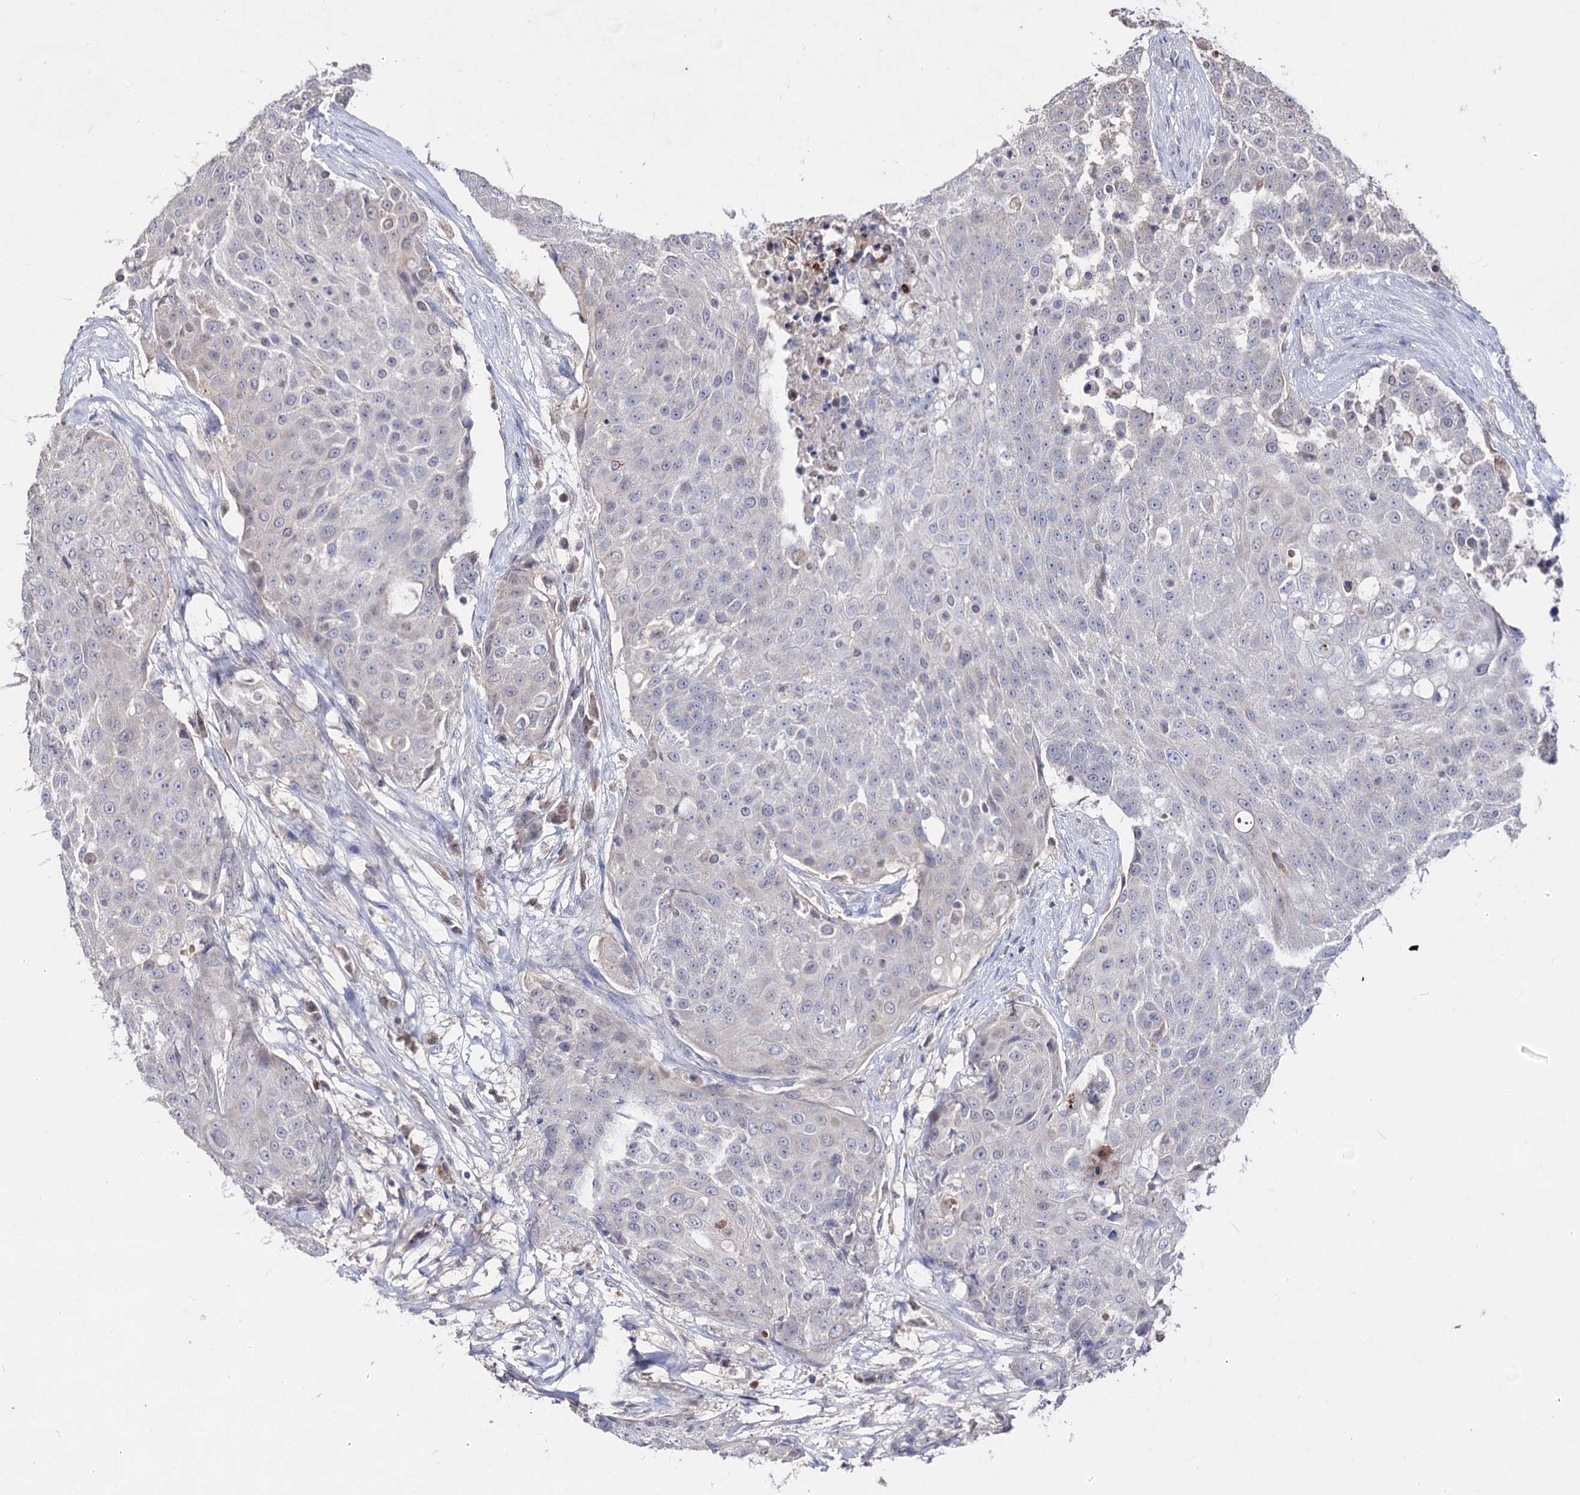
{"staining": {"intensity": "negative", "quantity": "none", "location": "none"}, "tissue": "urothelial cancer", "cell_type": "Tumor cells", "image_type": "cancer", "snomed": [{"axis": "morphology", "description": "Urothelial carcinoma, High grade"}, {"axis": "topography", "description": "Urinary bladder"}], "caption": "Human urothelial carcinoma (high-grade) stained for a protein using IHC displays no staining in tumor cells.", "gene": "ACTR6", "patient": {"sex": "female", "age": 63}}